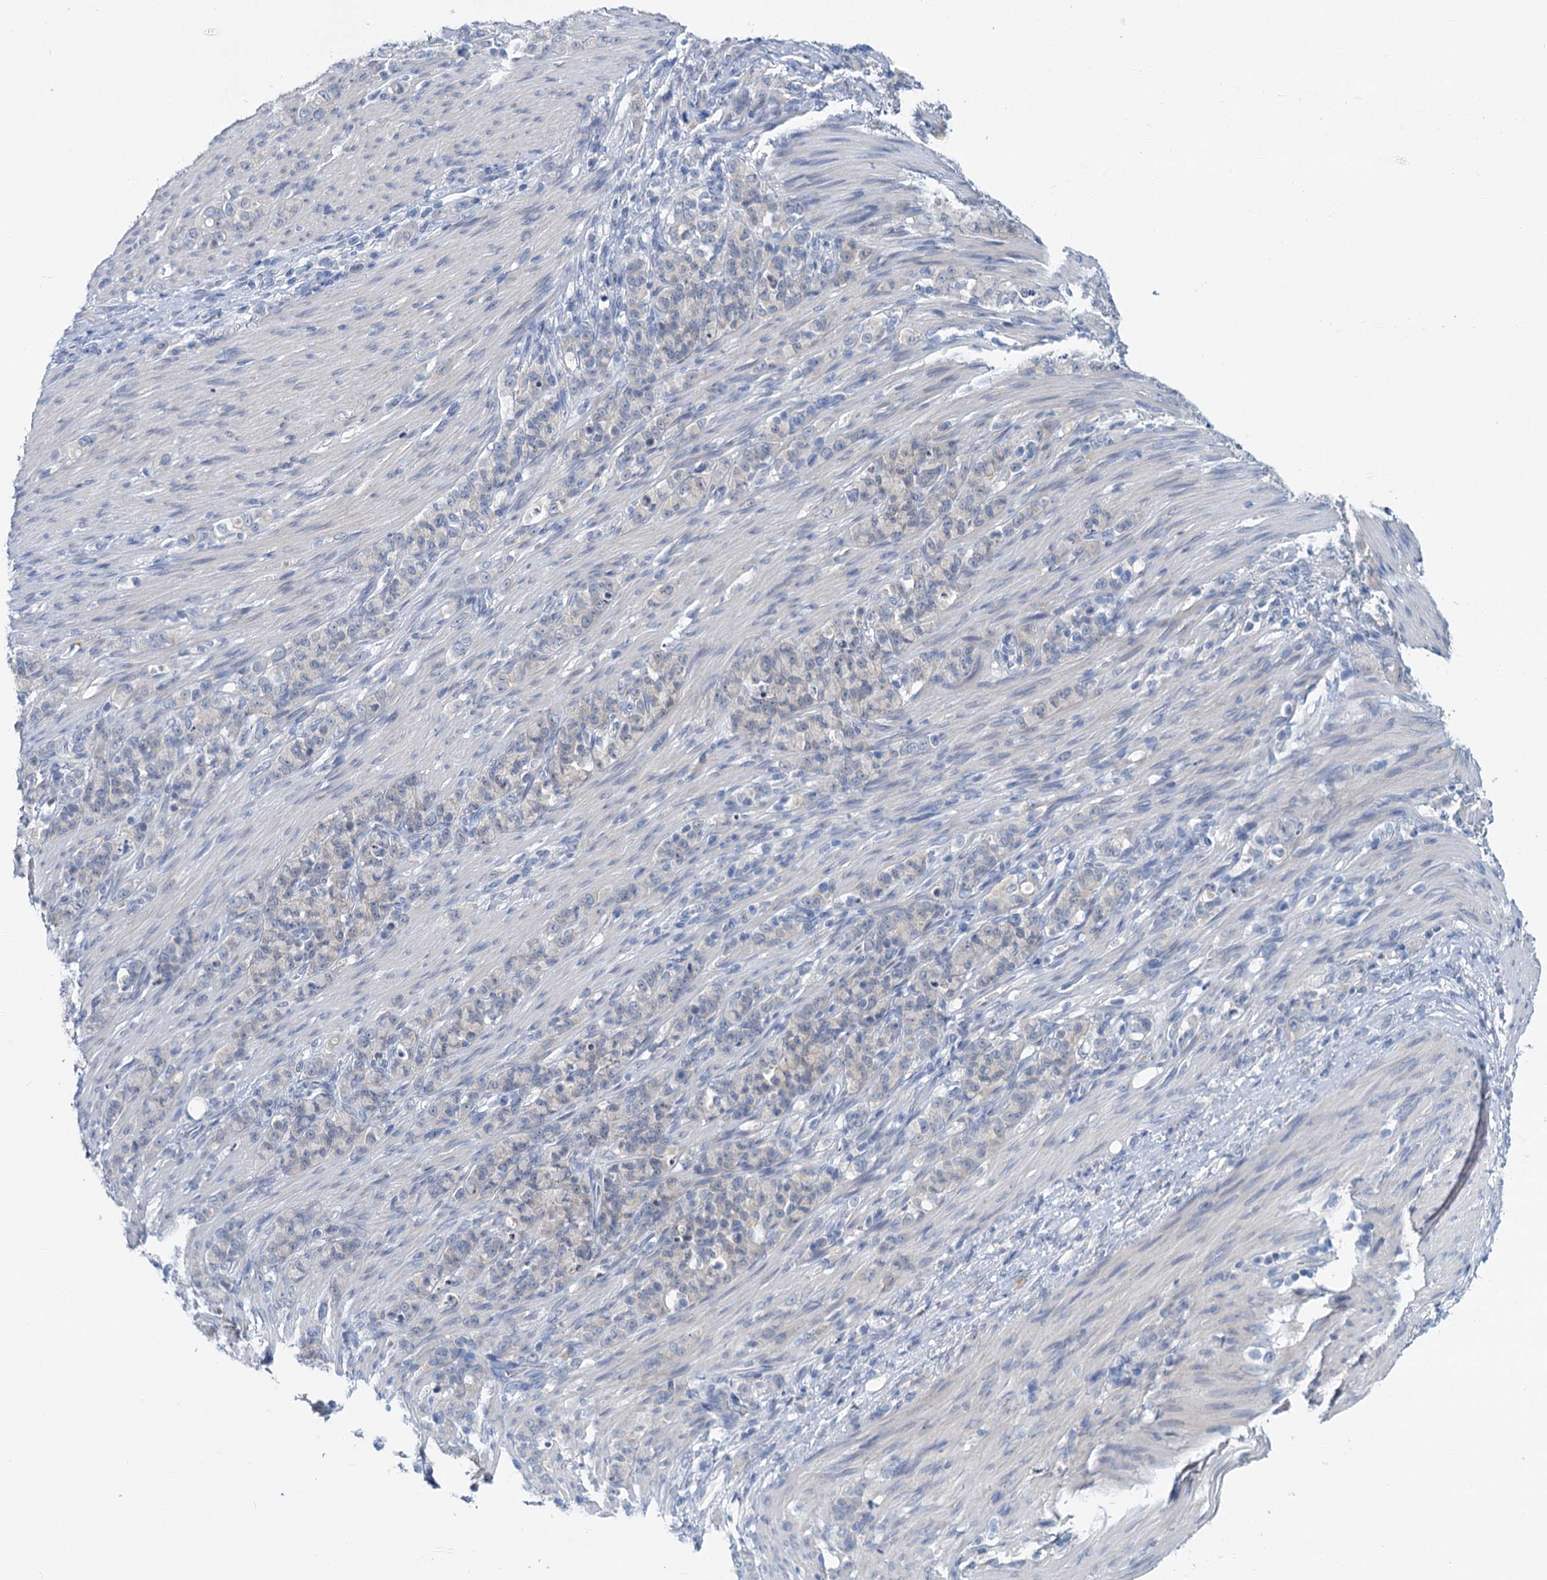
{"staining": {"intensity": "negative", "quantity": "none", "location": "none"}, "tissue": "stomach cancer", "cell_type": "Tumor cells", "image_type": "cancer", "snomed": [{"axis": "morphology", "description": "Adenocarcinoma, NOS"}, {"axis": "topography", "description": "Stomach"}], "caption": "Tumor cells show no significant protein positivity in stomach cancer (adenocarcinoma). The staining was performed using DAB (3,3'-diaminobenzidine) to visualize the protein expression in brown, while the nuclei were stained in blue with hematoxylin (Magnification: 20x).", "gene": "ANKRD42", "patient": {"sex": "female", "age": 79}}